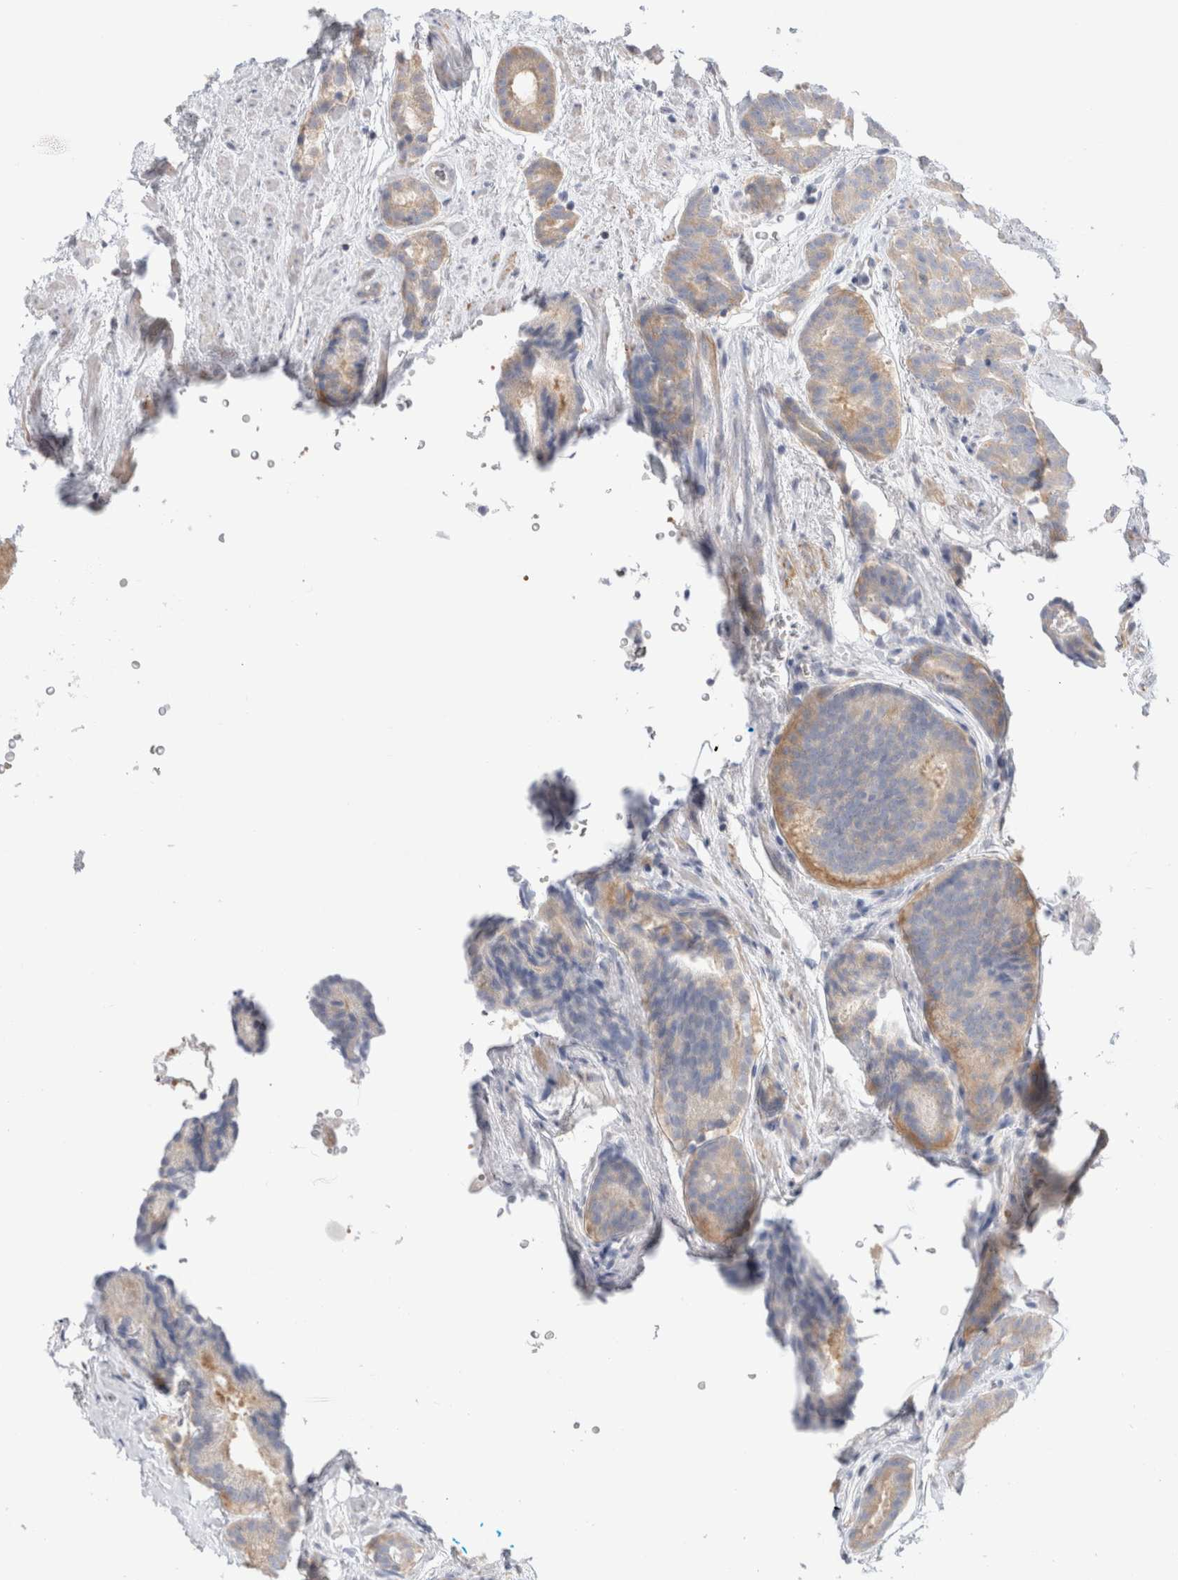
{"staining": {"intensity": "weak", "quantity": "25%-75%", "location": "cytoplasmic/membranous"}, "tissue": "prostate cancer", "cell_type": "Tumor cells", "image_type": "cancer", "snomed": [{"axis": "morphology", "description": "Adenocarcinoma, Low grade"}, {"axis": "topography", "description": "Prostate"}], "caption": "There is low levels of weak cytoplasmic/membranous positivity in tumor cells of prostate low-grade adenocarcinoma, as demonstrated by immunohistochemical staining (brown color).", "gene": "NDOR1", "patient": {"sex": "male", "age": 69}}